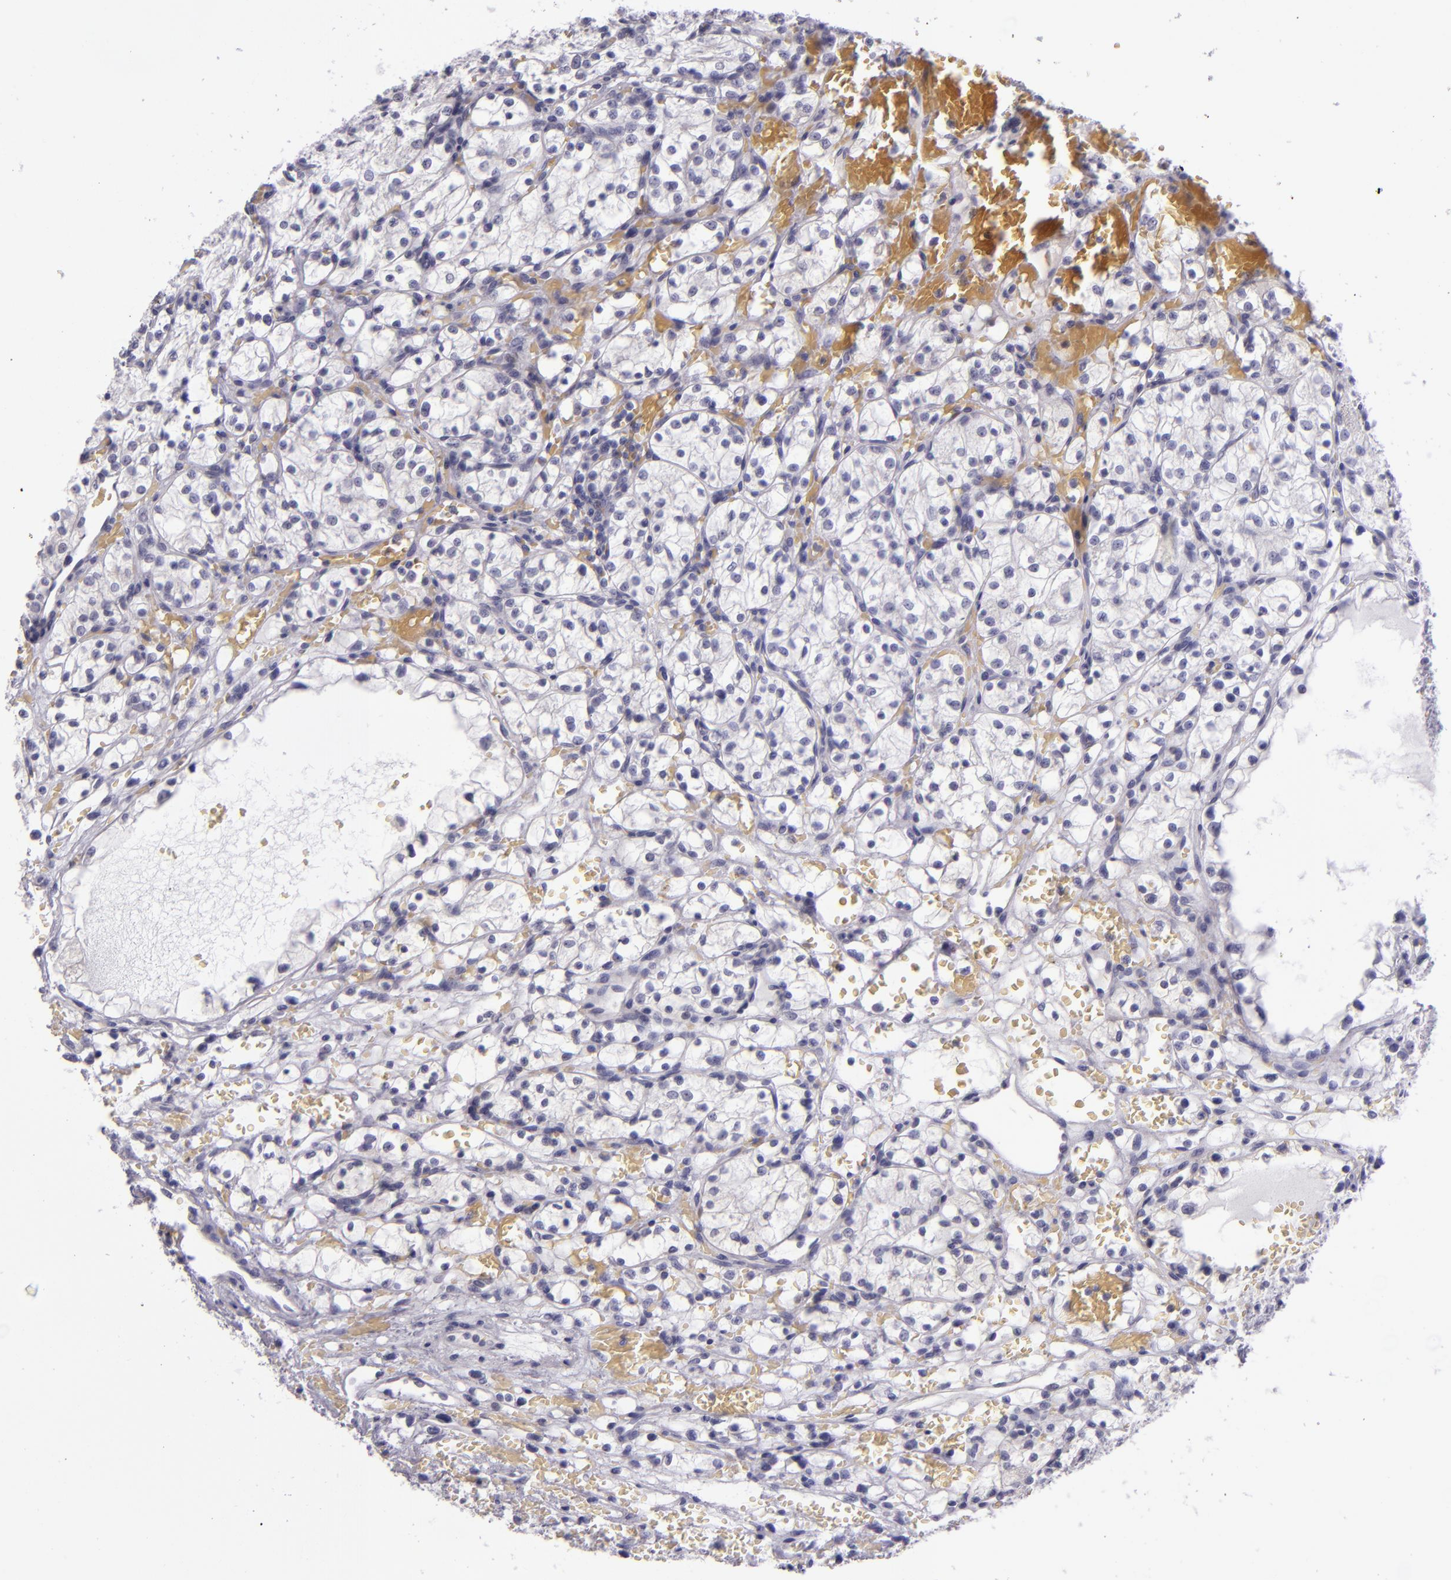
{"staining": {"intensity": "negative", "quantity": "none", "location": "none"}, "tissue": "renal cancer", "cell_type": "Tumor cells", "image_type": "cancer", "snomed": [{"axis": "morphology", "description": "Adenocarcinoma, NOS"}, {"axis": "topography", "description": "Kidney"}], "caption": "This histopathology image is of adenocarcinoma (renal) stained with immunohistochemistry to label a protein in brown with the nuclei are counter-stained blue. There is no staining in tumor cells.", "gene": "SNCB", "patient": {"sex": "female", "age": 60}}